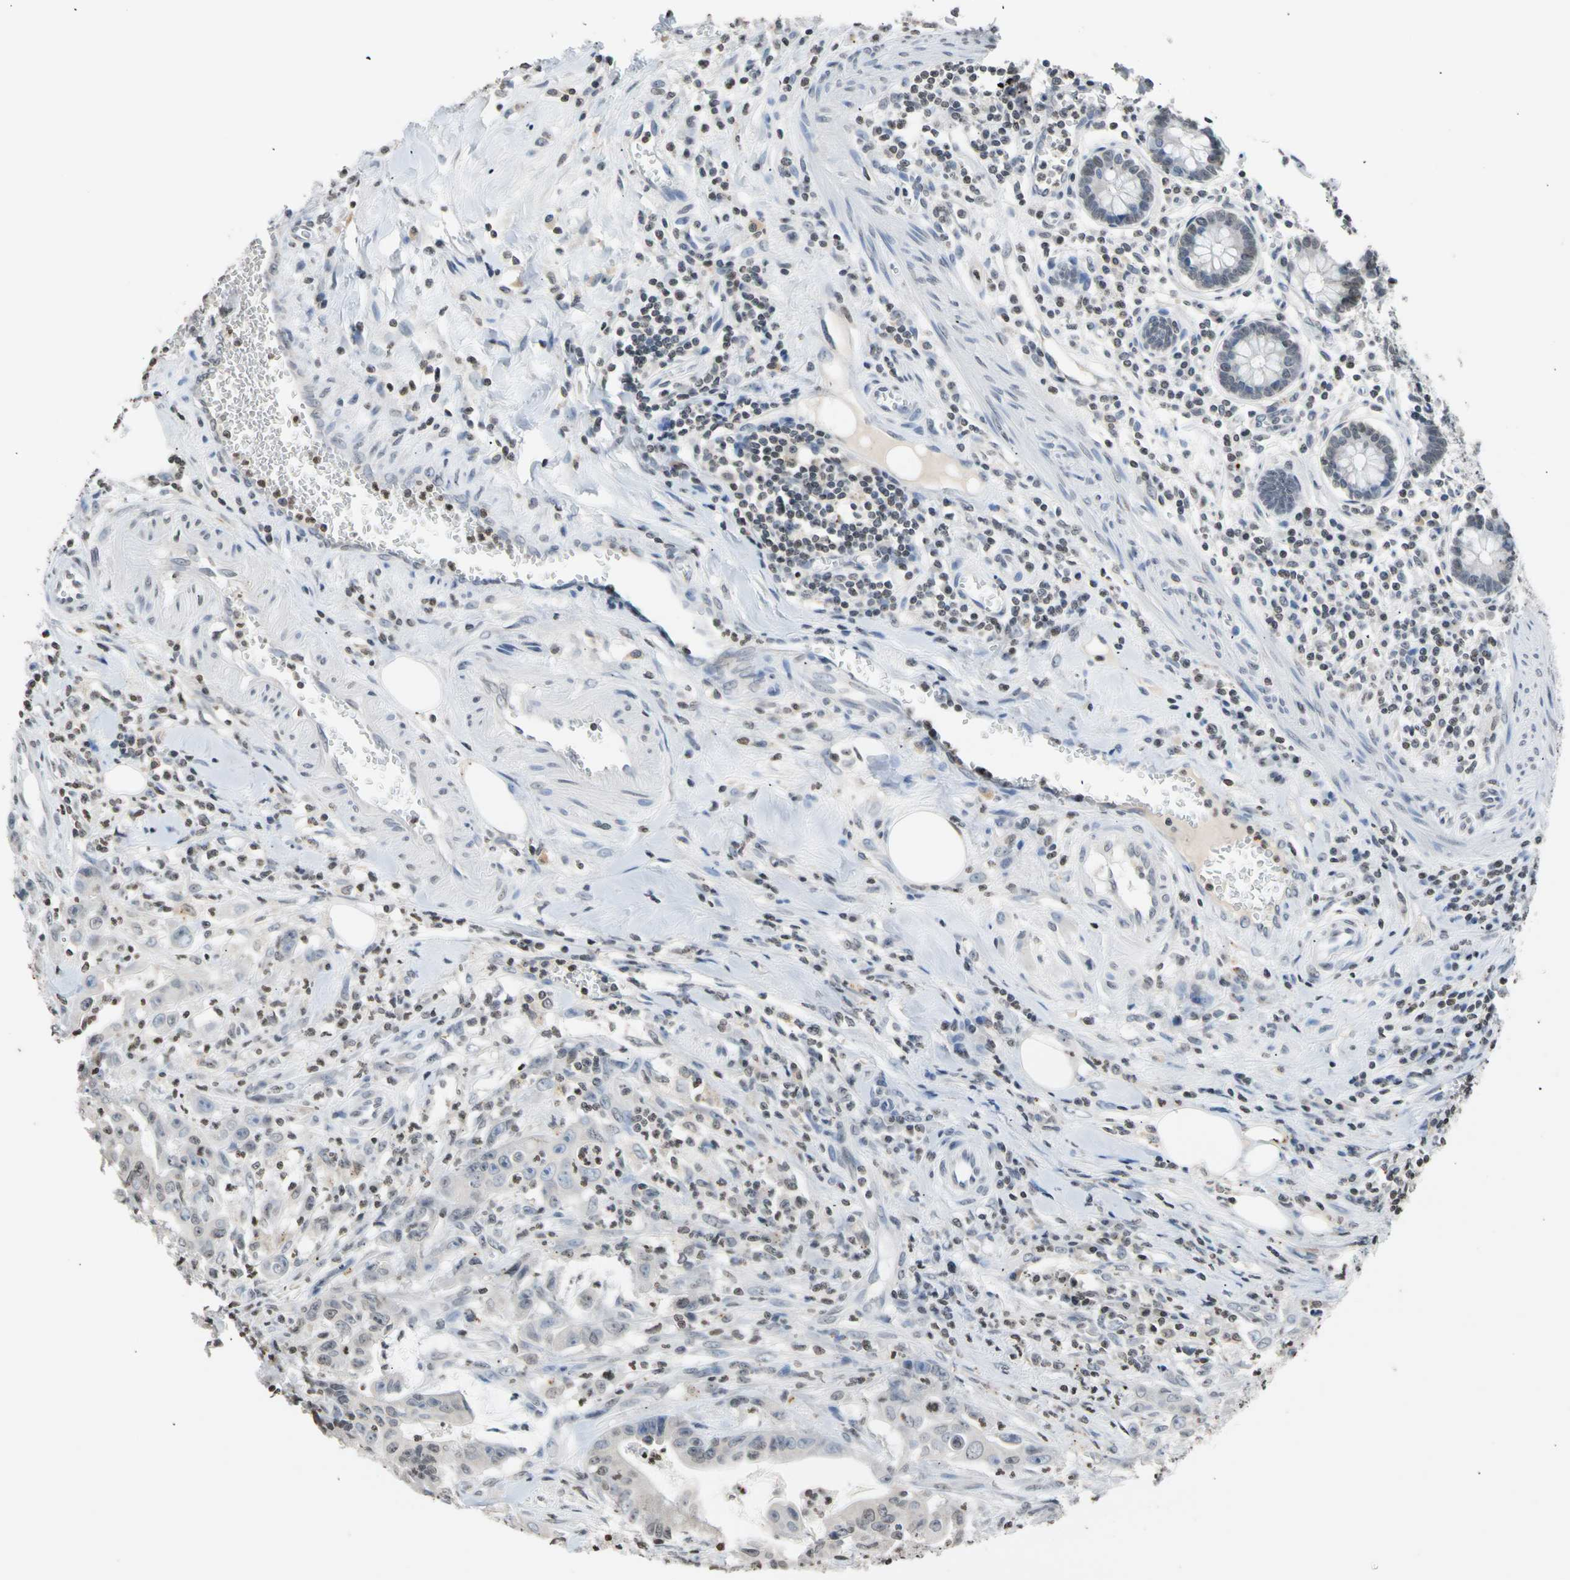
{"staining": {"intensity": "negative", "quantity": "none", "location": "none"}, "tissue": "colorectal cancer", "cell_type": "Tumor cells", "image_type": "cancer", "snomed": [{"axis": "morphology", "description": "Adenocarcinoma, NOS"}, {"axis": "topography", "description": "Colon"}], "caption": "Immunohistochemistry (IHC) image of adenocarcinoma (colorectal) stained for a protein (brown), which displays no staining in tumor cells.", "gene": "GPX4", "patient": {"sex": "male", "age": 45}}